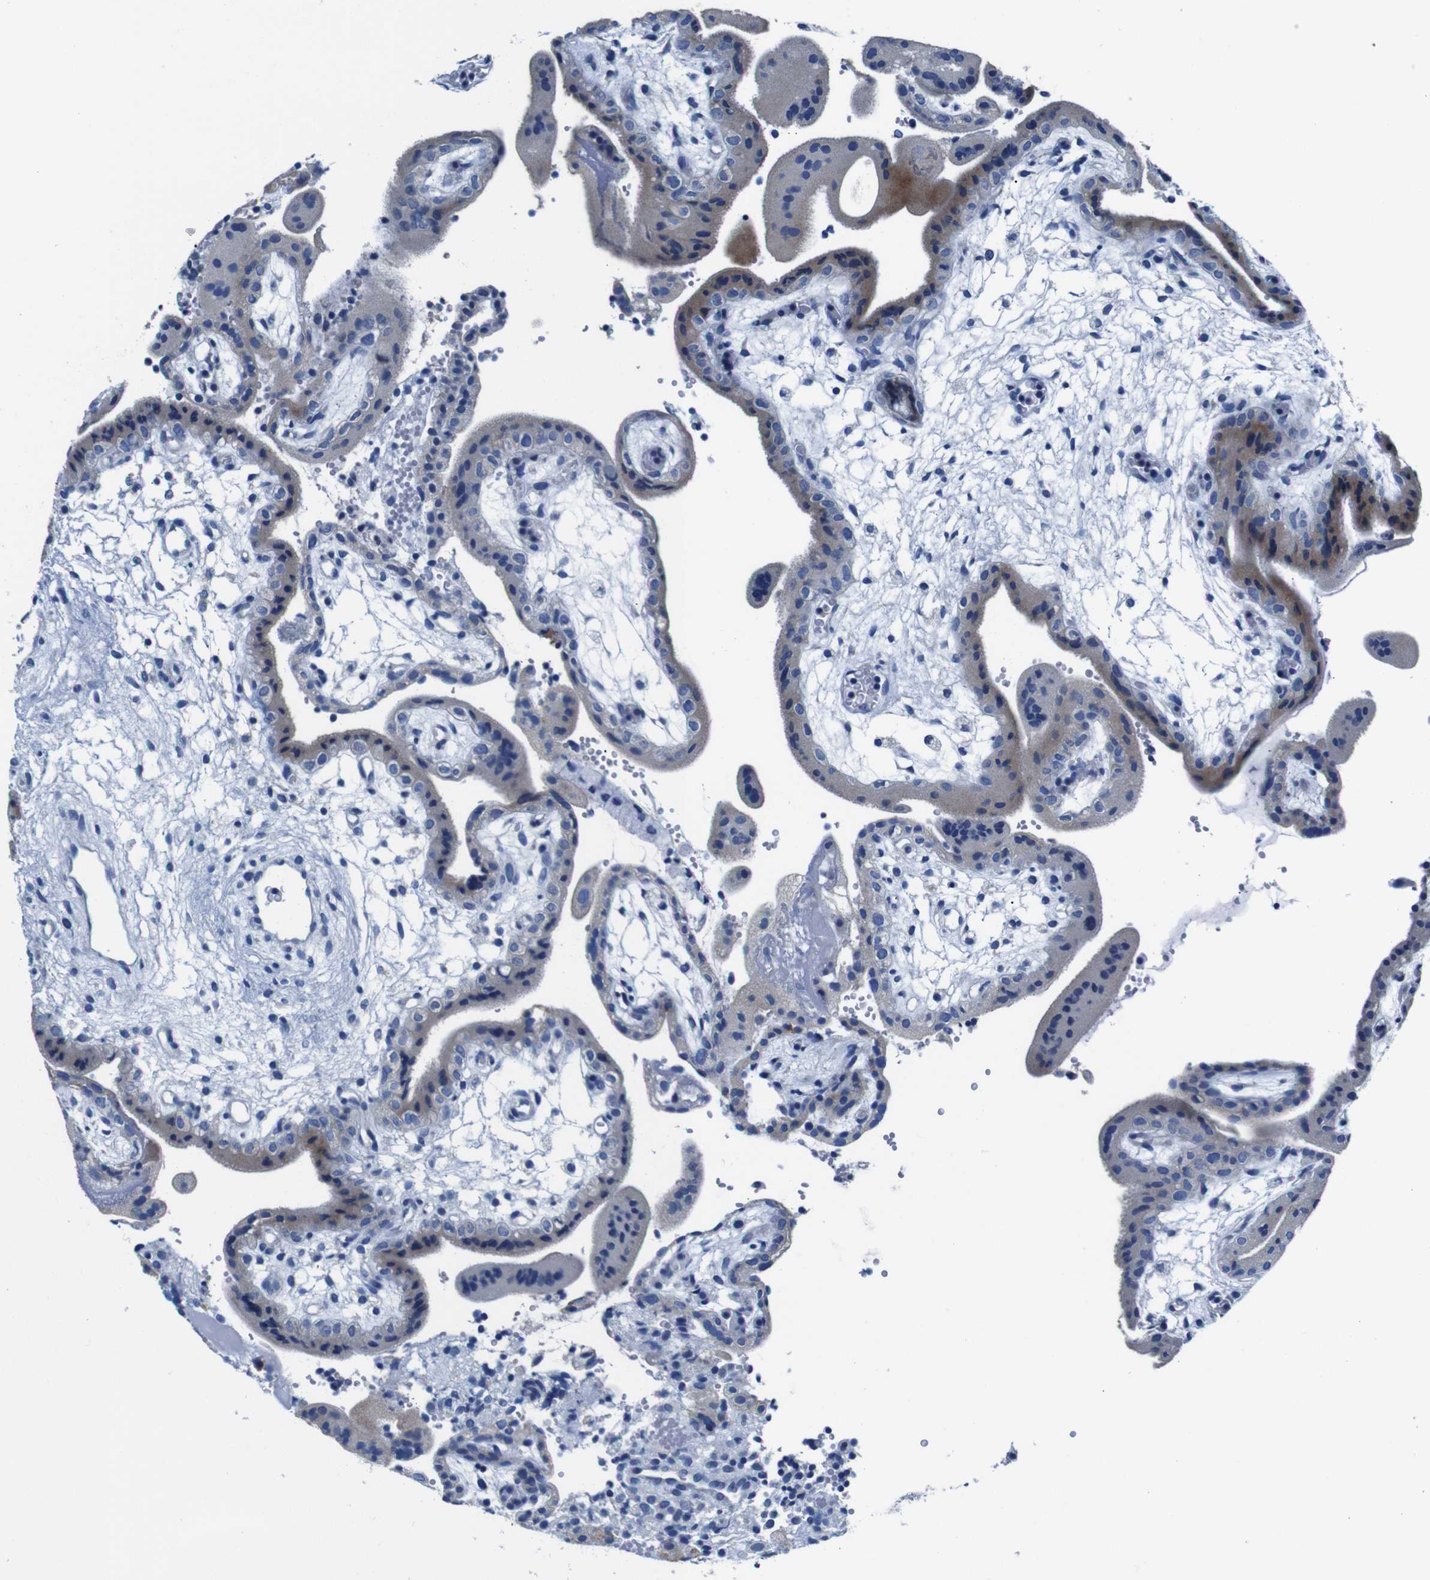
{"staining": {"intensity": "negative", "quantity": "none", "location": "none"}, "tissue": "placenta", "cell_type": "Decidual cells", "image_type": "normal", "snomed": [{"axis": "morphology", "description": "Normal tissue, NOS"}, {"axis": "topography", "description": "Placenta"}], "caption": "This histopathology image is of benign placenta stained with immunohistochemistry (IHC) to label a protein in brown with the nuclei are counter-stained blue. There is no staining in decidual cells.", "gene": "SNX19", "patient": {"sex": "female", "age": 18}}